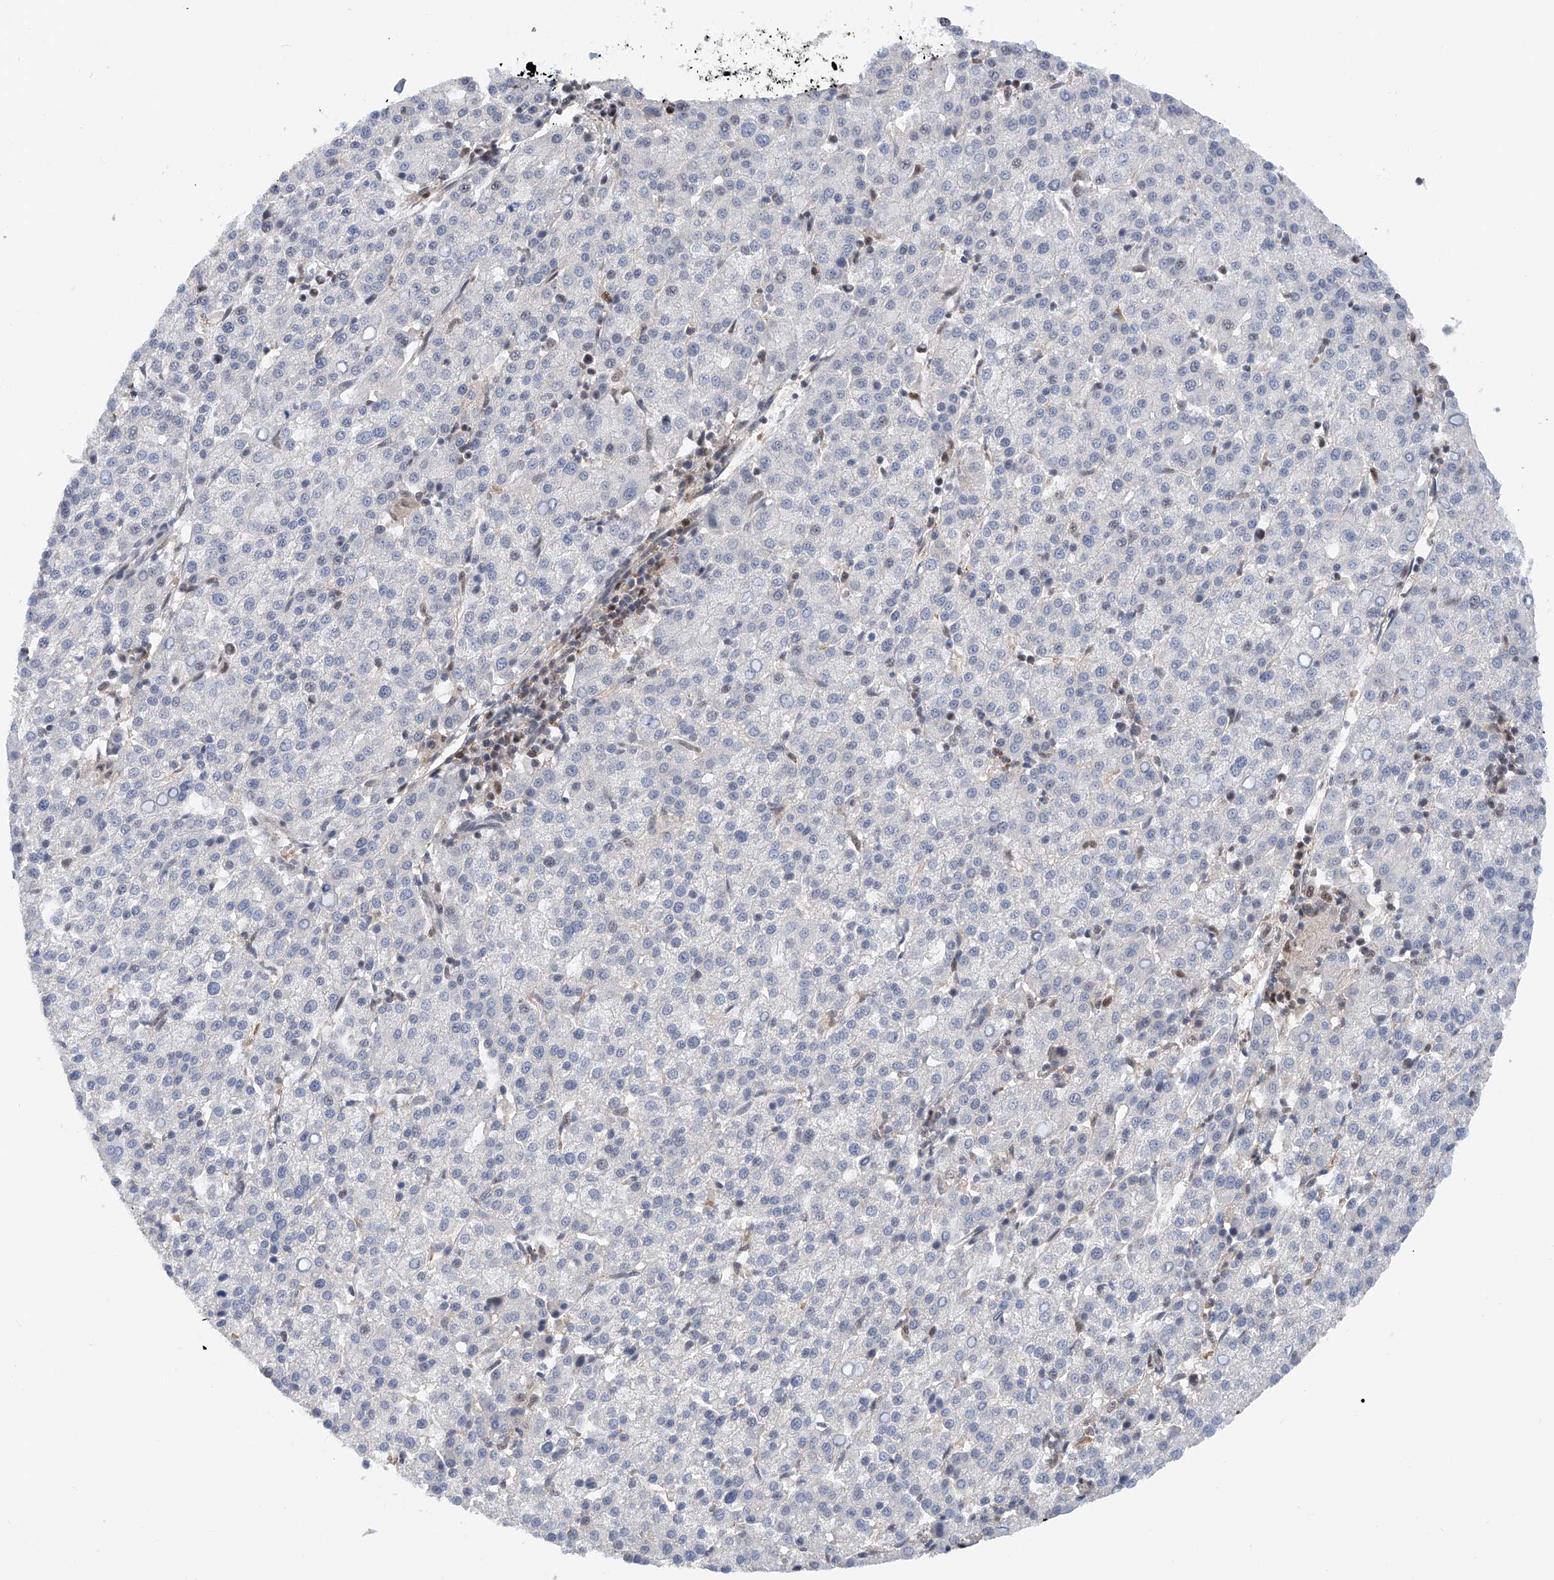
{"staining": {"intensity": "negative", "quantity": "none", "location": "none"}, "tissue": "liver cancer", "cell_type": "Tumor cells", "image_type": "cancer", "snomed": [{"axis": "morphology", "description": "Carcinoma, Hepatocellular, NOS"}, {"axis": "topography", "description": "Liver"}], "caption": "An IHC histopathology image of liver cancer is shown. There is no staining in tumor cells of liver cancer. (Brightfield microscopy of DAB immunohistochemistry (IHC) at high magnification).", "gene": "SNRNP200", "patient": {"sex": "female", "age": 58}}